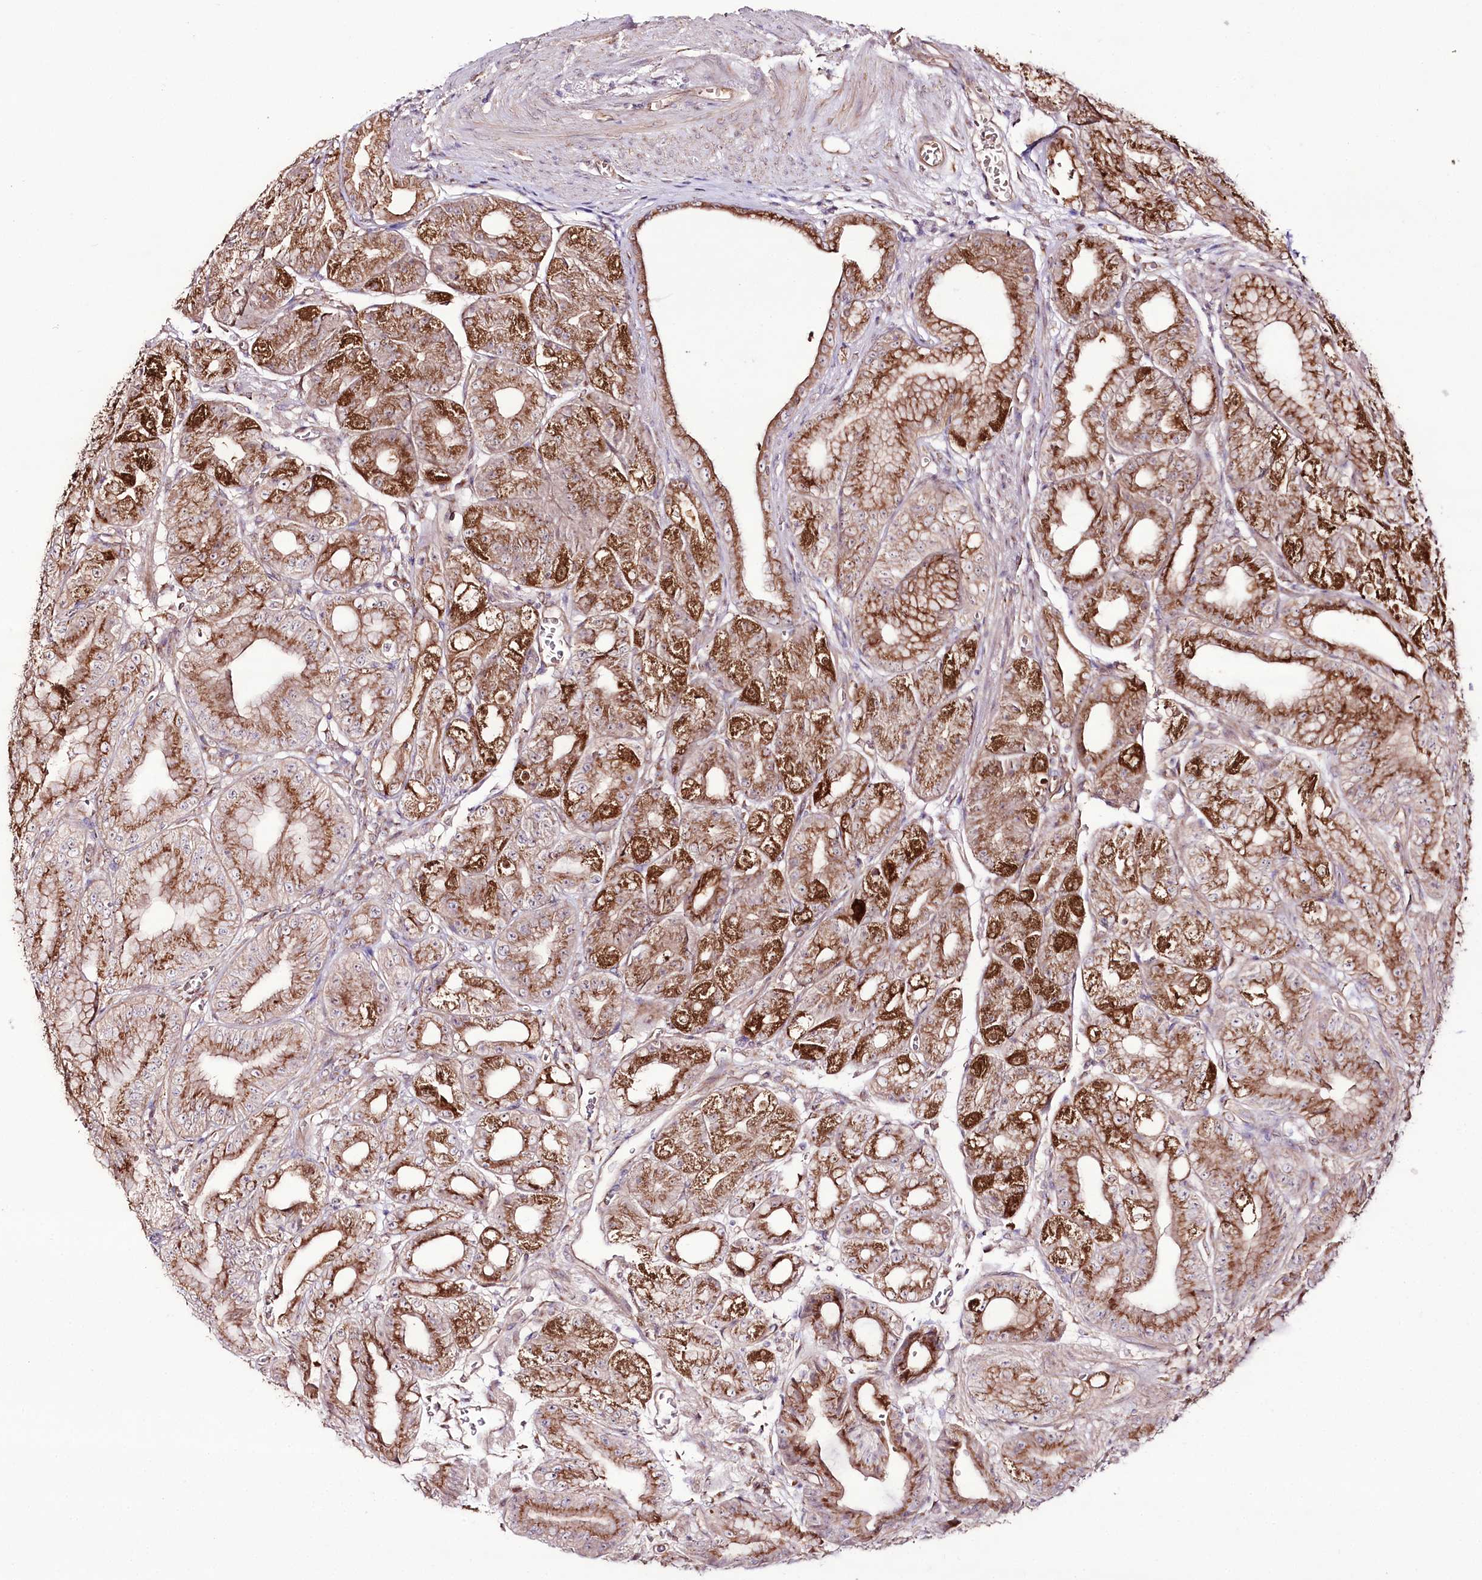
{"staining": {"intensity": "strong", "quantity": ">75%", "location": "cytoplasmic/membranous"}, "tissue": "stomach", "cell_type": "Glandular cells", "image_type": "normal", "snomed": [{"axis": "morphology", "description": "Normal tissue, NOS"}, {"axis": "topography", "description": "Stomach, upper"}, {"axis": "topography", "description": "Stomach, lower"}], "caption": "IHC of benign stomach reveals high levels of strong cytoplasmic/membranous expression in about >75% of glandular cells. (Brightfield microscopy of DAB IHC at high magnification).", "gene": "REXO2", "patient": {"sex": "male", "age": 71}}